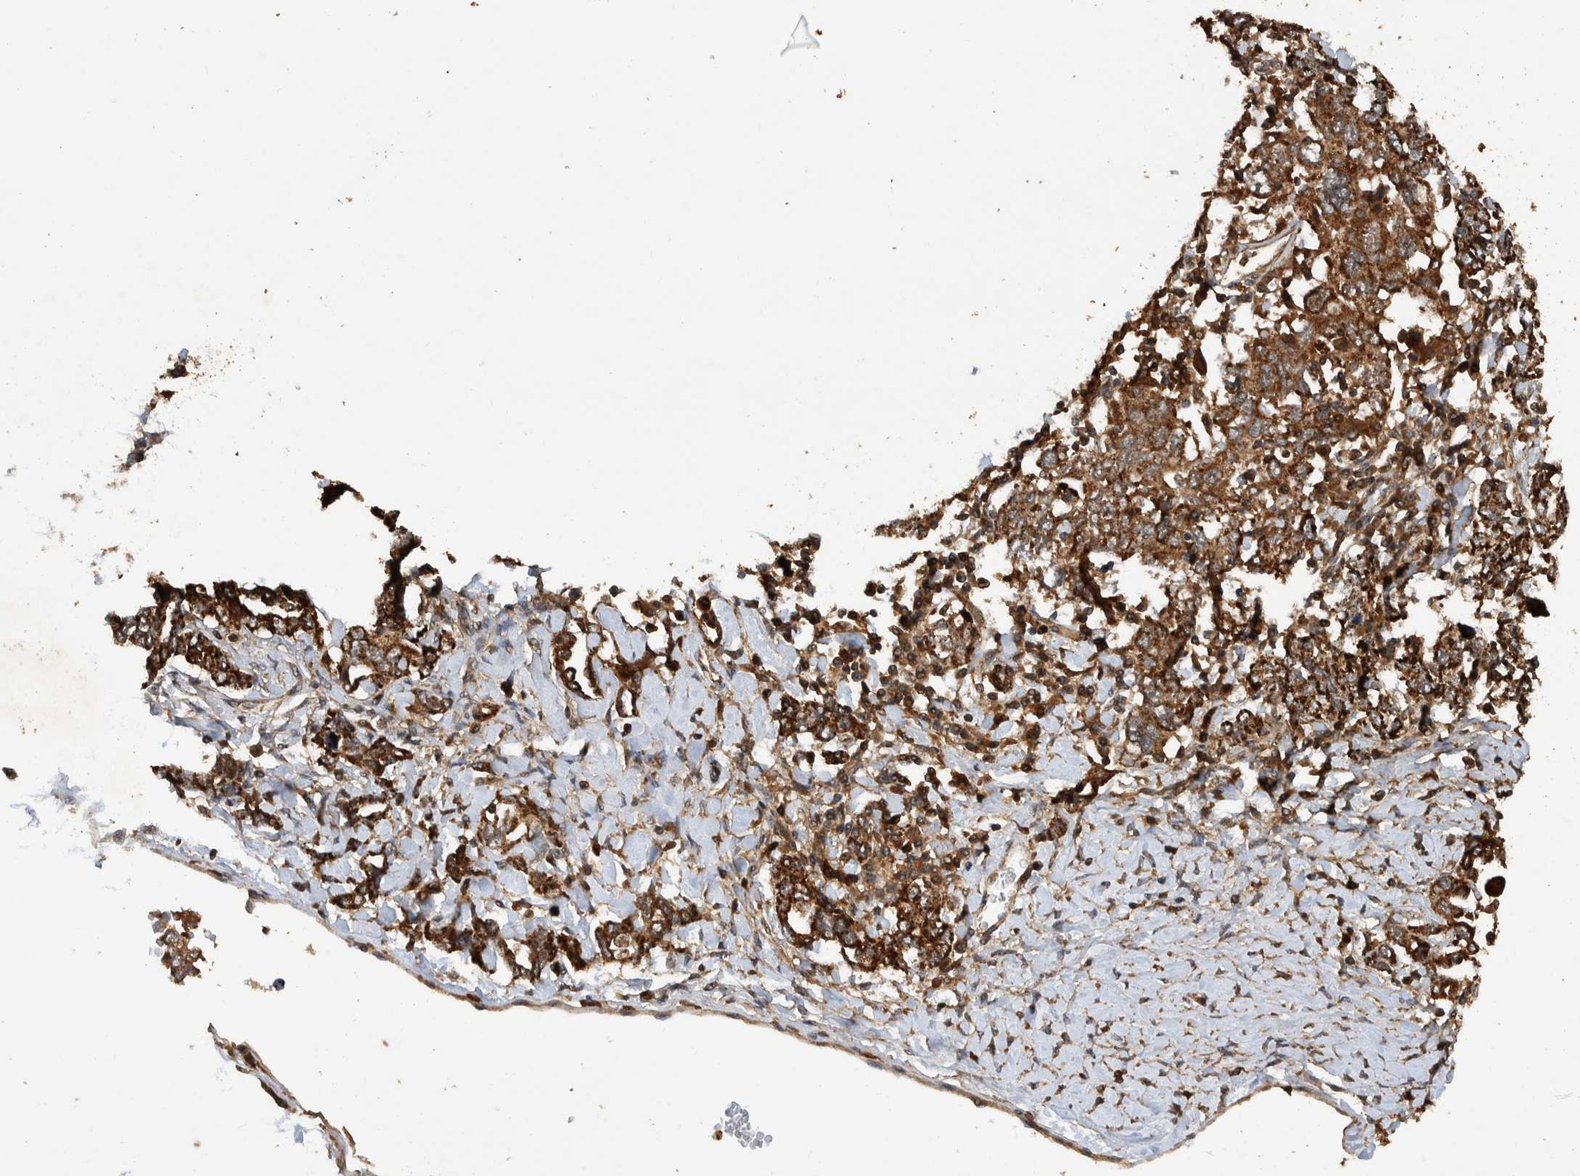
{"staining": {"intensity": "moderate", "quantity": ">75%", "location": "cytoplasmic/membranous"}, "tissue": "ovarian cancer", "cell_type": "Tumor cells", "image_type": "cancer", "snomed": [{"axis": "morphology", "description": "Carcinoma, endometroid"}, {"axis": "topography", "description": "Ovary"}], "caption": "Endometroid carcinoma (ovarian) stained with a protein marker reveals moderate staining in tumor cells.", "gene": "TRIM16", "patient": {"sex": "female", "age": 62}}